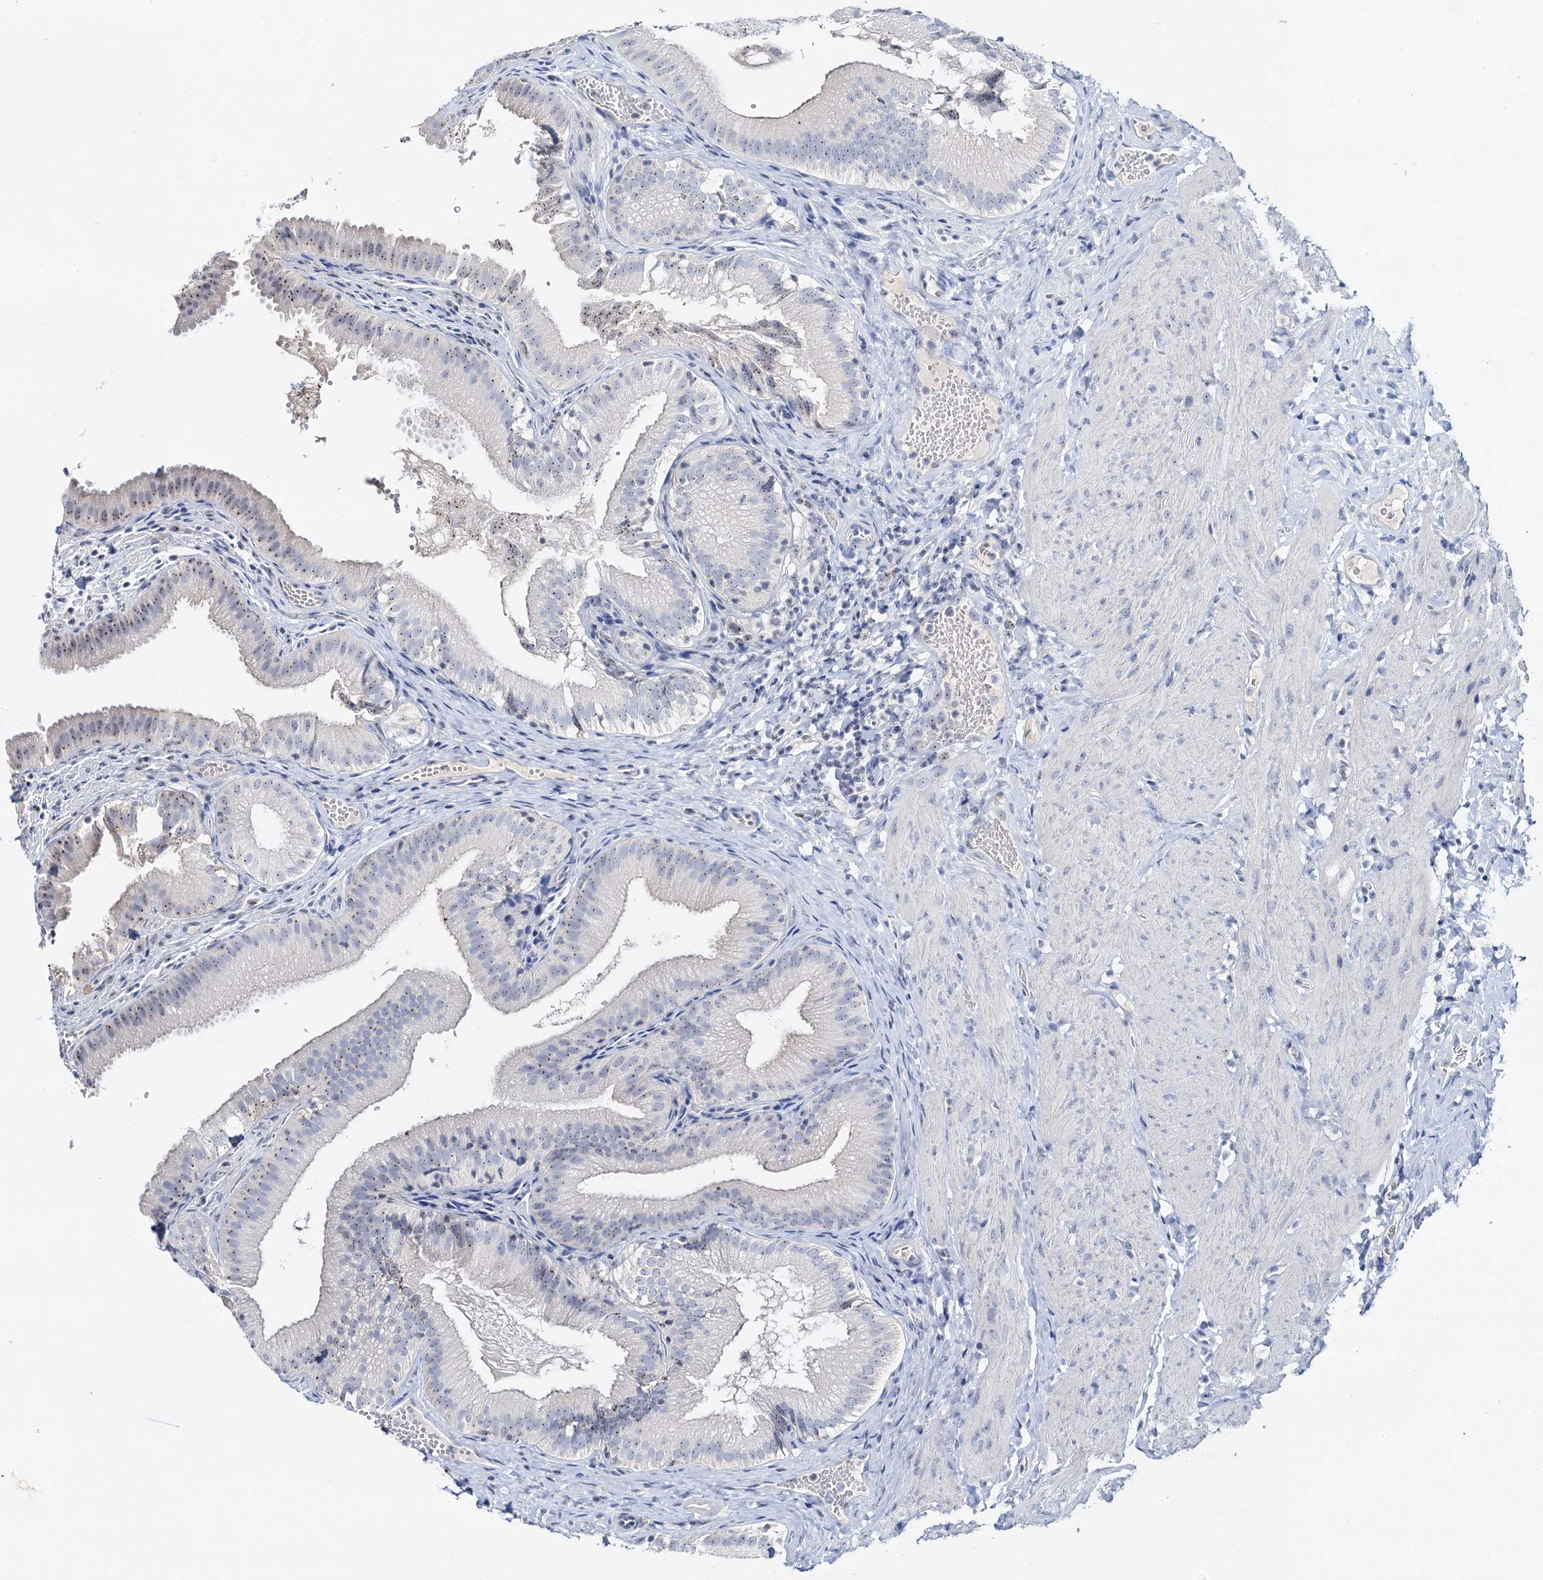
{"staining": {"intensity": "weak", "quantity": "25%-75%", "location": "nuclear"}, "tissue": "gallbladder", "cell_type": "Glandular cells", "image_type": "normal", "snomed": [{"axis": "morphology", "description": "Normal tissue, NOS"}, {"axis": "topography", "description": "Gallbladder"}], "caption": "IHC image of normal gallbladder: human gallbladder stained using immunohistochemistry (IHC) reveals low levels of weak protein expression localized specifically in the nuclear of glandular cells, appearing as a nuclear brown color.", "gene": "NOP2", "patient": {"sex": "female", "age": 30}}